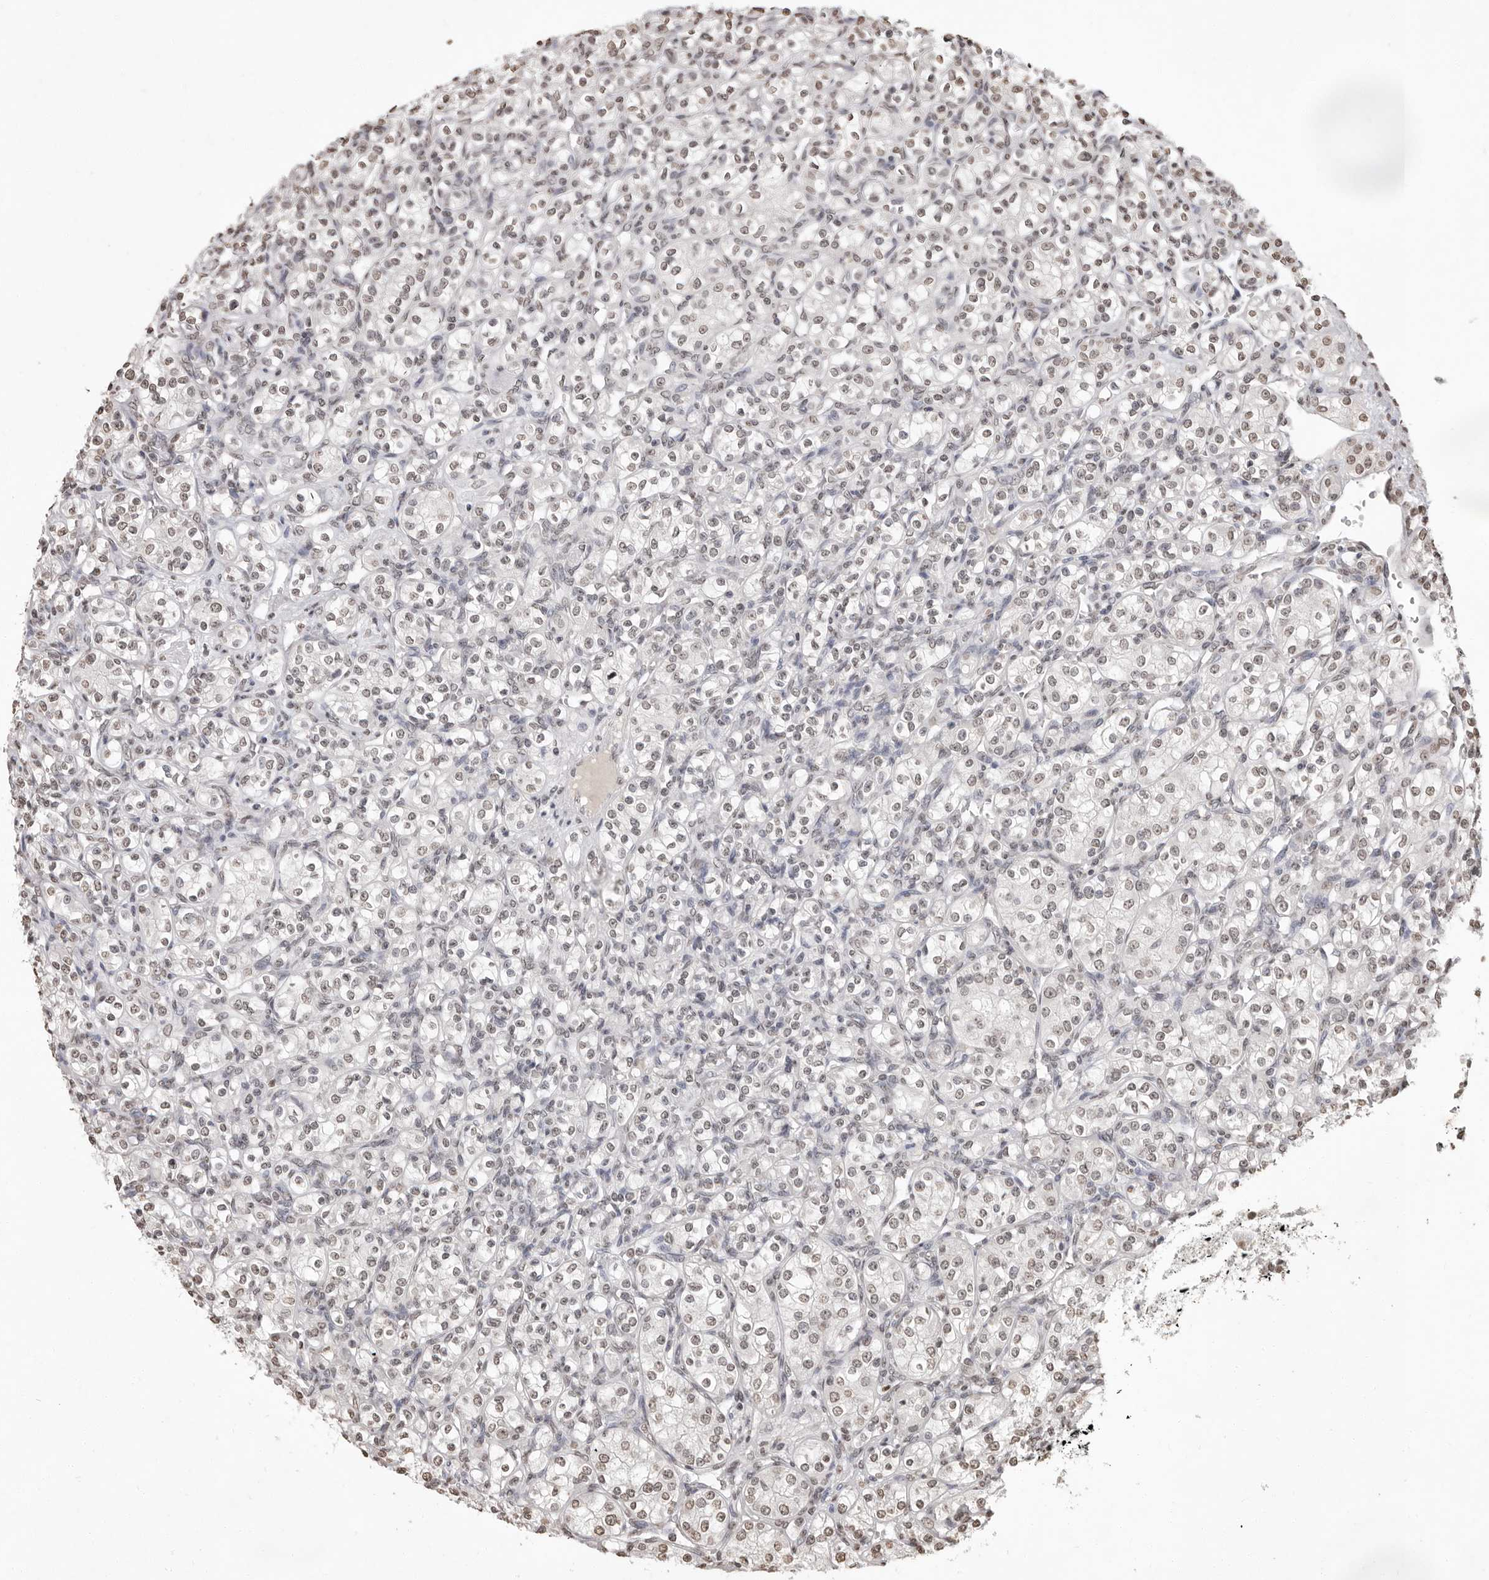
{"staining": {"intensity": "weak", "quantity": "<25%", "location": "nuclear"}, "tissue": "renal cancer", "cell_type": "Tumor cells", "image_type": "cancer", "snomed": [{"axis": "morphology", "description": "Adenocarcinoma, NOS"}, {"axis": "topography", "description": "Kidney"}], "caption": "Renal cancer (adenocarcinoma) stained for a protein using immunohistochemistry (IHC) demonstrates no staining tumor cells.", "gene": "WDR45", "patient": {"sex": "male", "age": 77}}